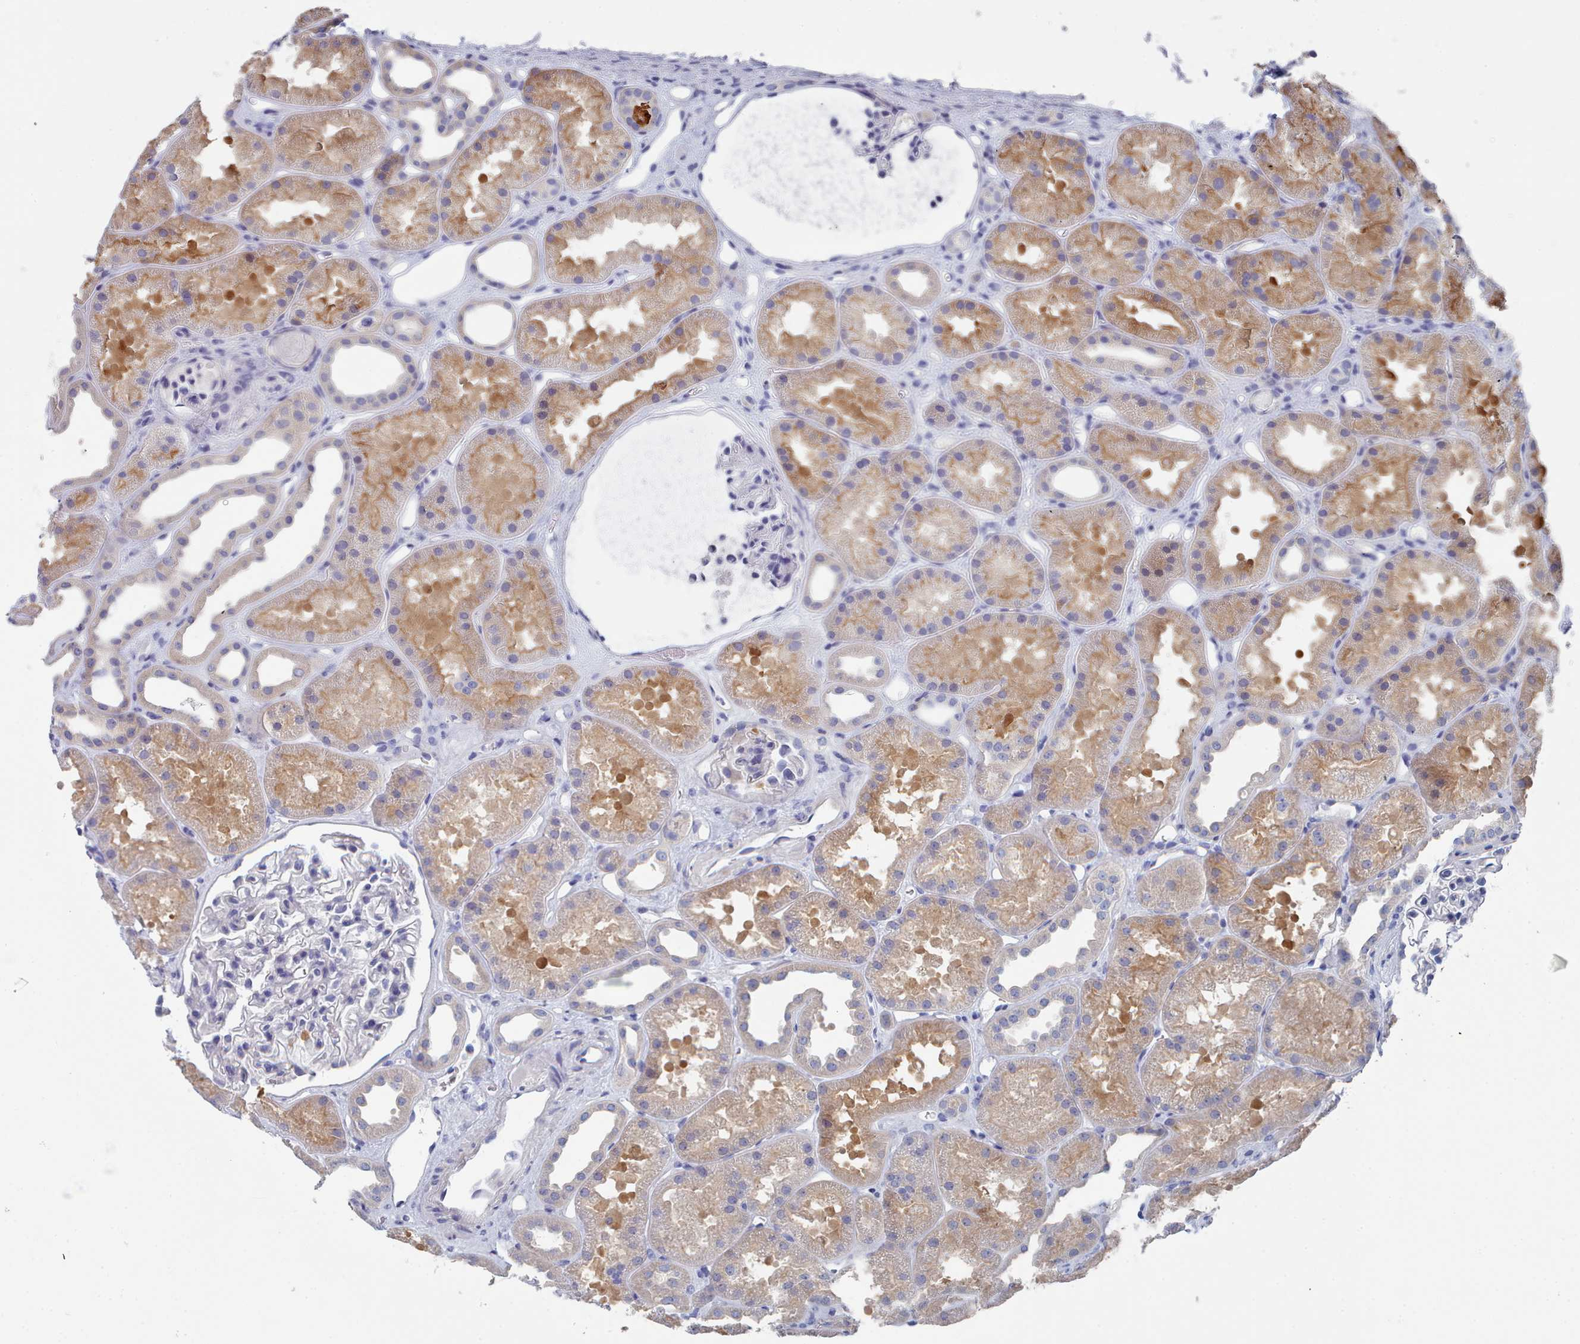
{"staining": {"intensity": "negative", "quantity": "none", "location": "none"}, "tissue": "kidney", "cell_type": "Cells in glomeruli", "image_type": "normal", "snomed": [{"axis": "morphology", "description": "Normal tissue, NOS"}, {"axis": "topography", "description": "Kidney"}], "caption": "Cells in glomeruli are negative for brown protein staining in benign kidney. The staining is performed using DAB (3,3'-diaminobenzidine) brown chromogen with nuclei counter-stained in using hematoxylin.", "gene": "ENSG00000285188", "patient": {"sex": "male", "age": 61}}